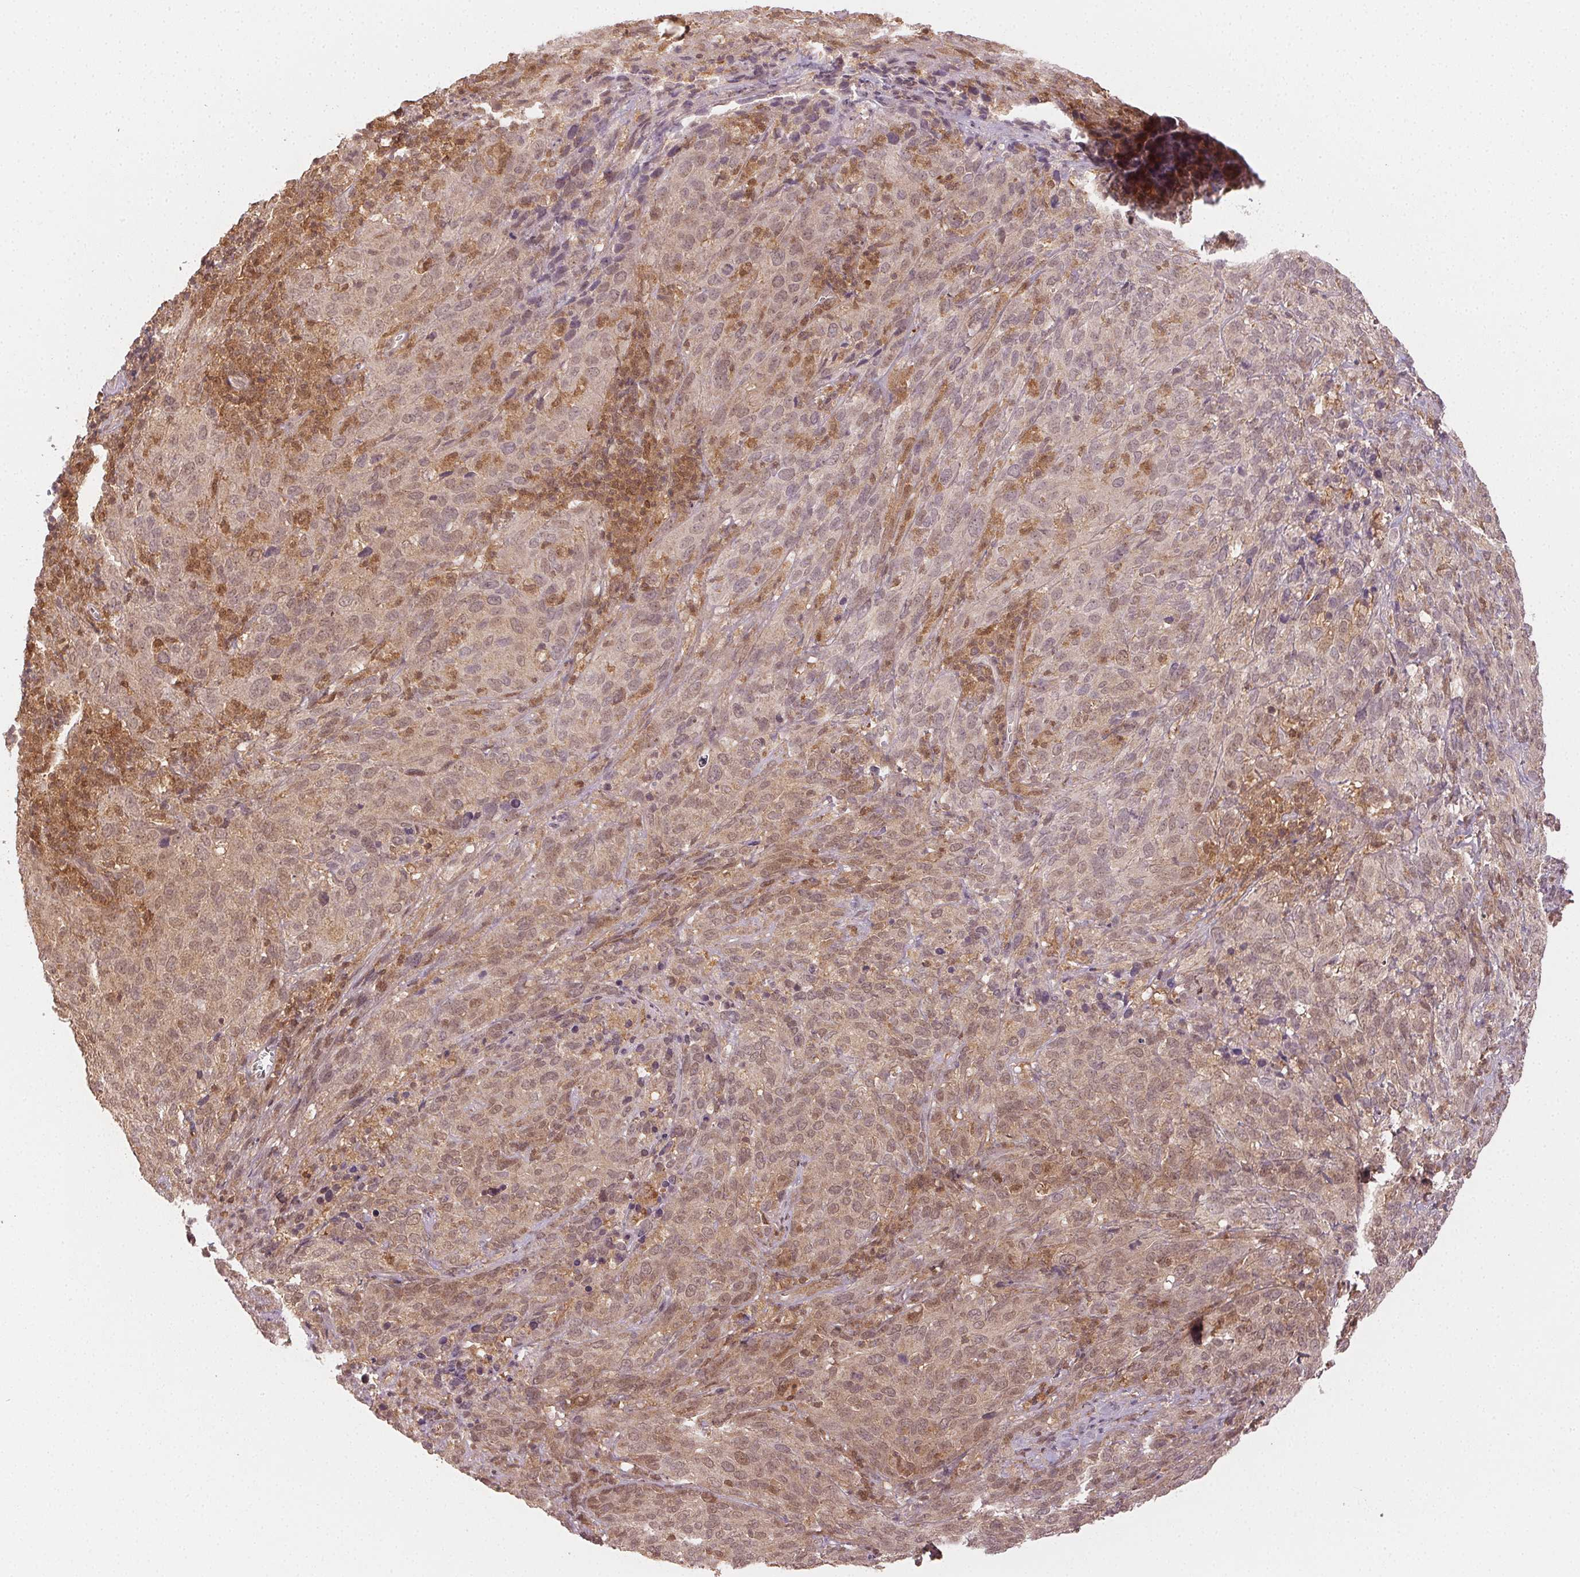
{"staining": {"intensity": "weak", "quantity": "<25%", "location": "cytoplasmic/membranous,nuclear"}, "tissue": "cervical cancer", "cell_type": "Tumor cells", "image_type": "cancer", "snomed": [{"axis": "morphology", "description": "Squamous cell carcinoma, NOS"}, {"axis": "topography", "description": "Cervix"}], "caption": "Immunohistochemical staining of human squamous cell carcinoma (cervical) demonstrates no significant positivity in tumor cells.", "gene": "MAPK14", "patient": {"sex": "female", "age": 51}}